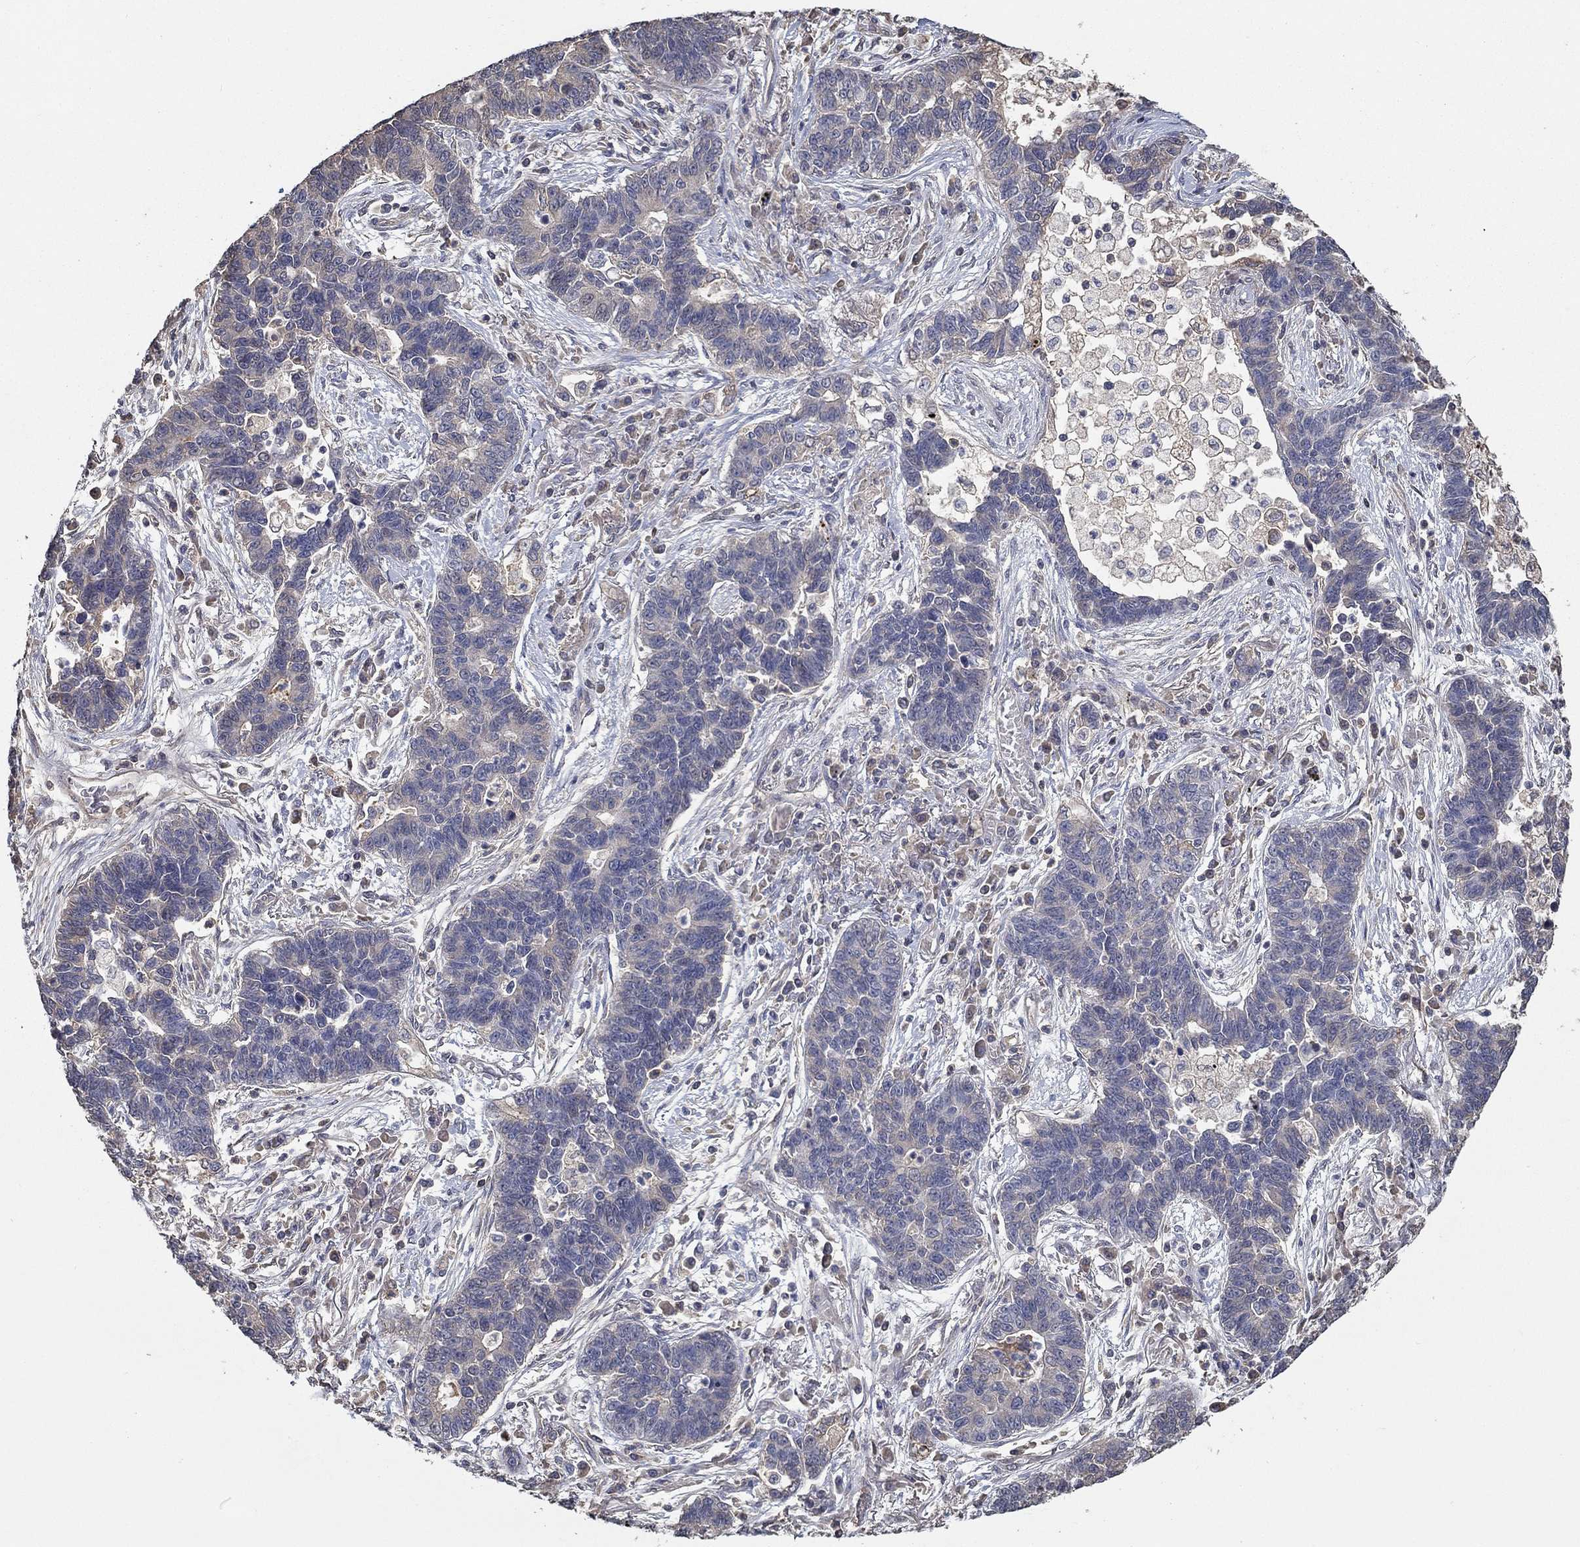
{"staining": {"intensity": "negative", "quantity": "none", "location": "none"}, "tissue": "lung cancer", "cell_type": "Tumor cells", "image_type": "cancer", "snomed": [{"axis": "morphology", "description": "Adenocarcinoma, NOS"}, {"axis": "topography", "description": "Lung"}], "caption": "Immunohistochemistry photomicrograph of neoplastic tissue: lung adenocarcinoma stained with DAB (3,3'-diaminobenzidine) demonstrates no significant protein staining in tumor cells.", "gene": "IL10", "patient": {"sex": "female", "age": 57}}